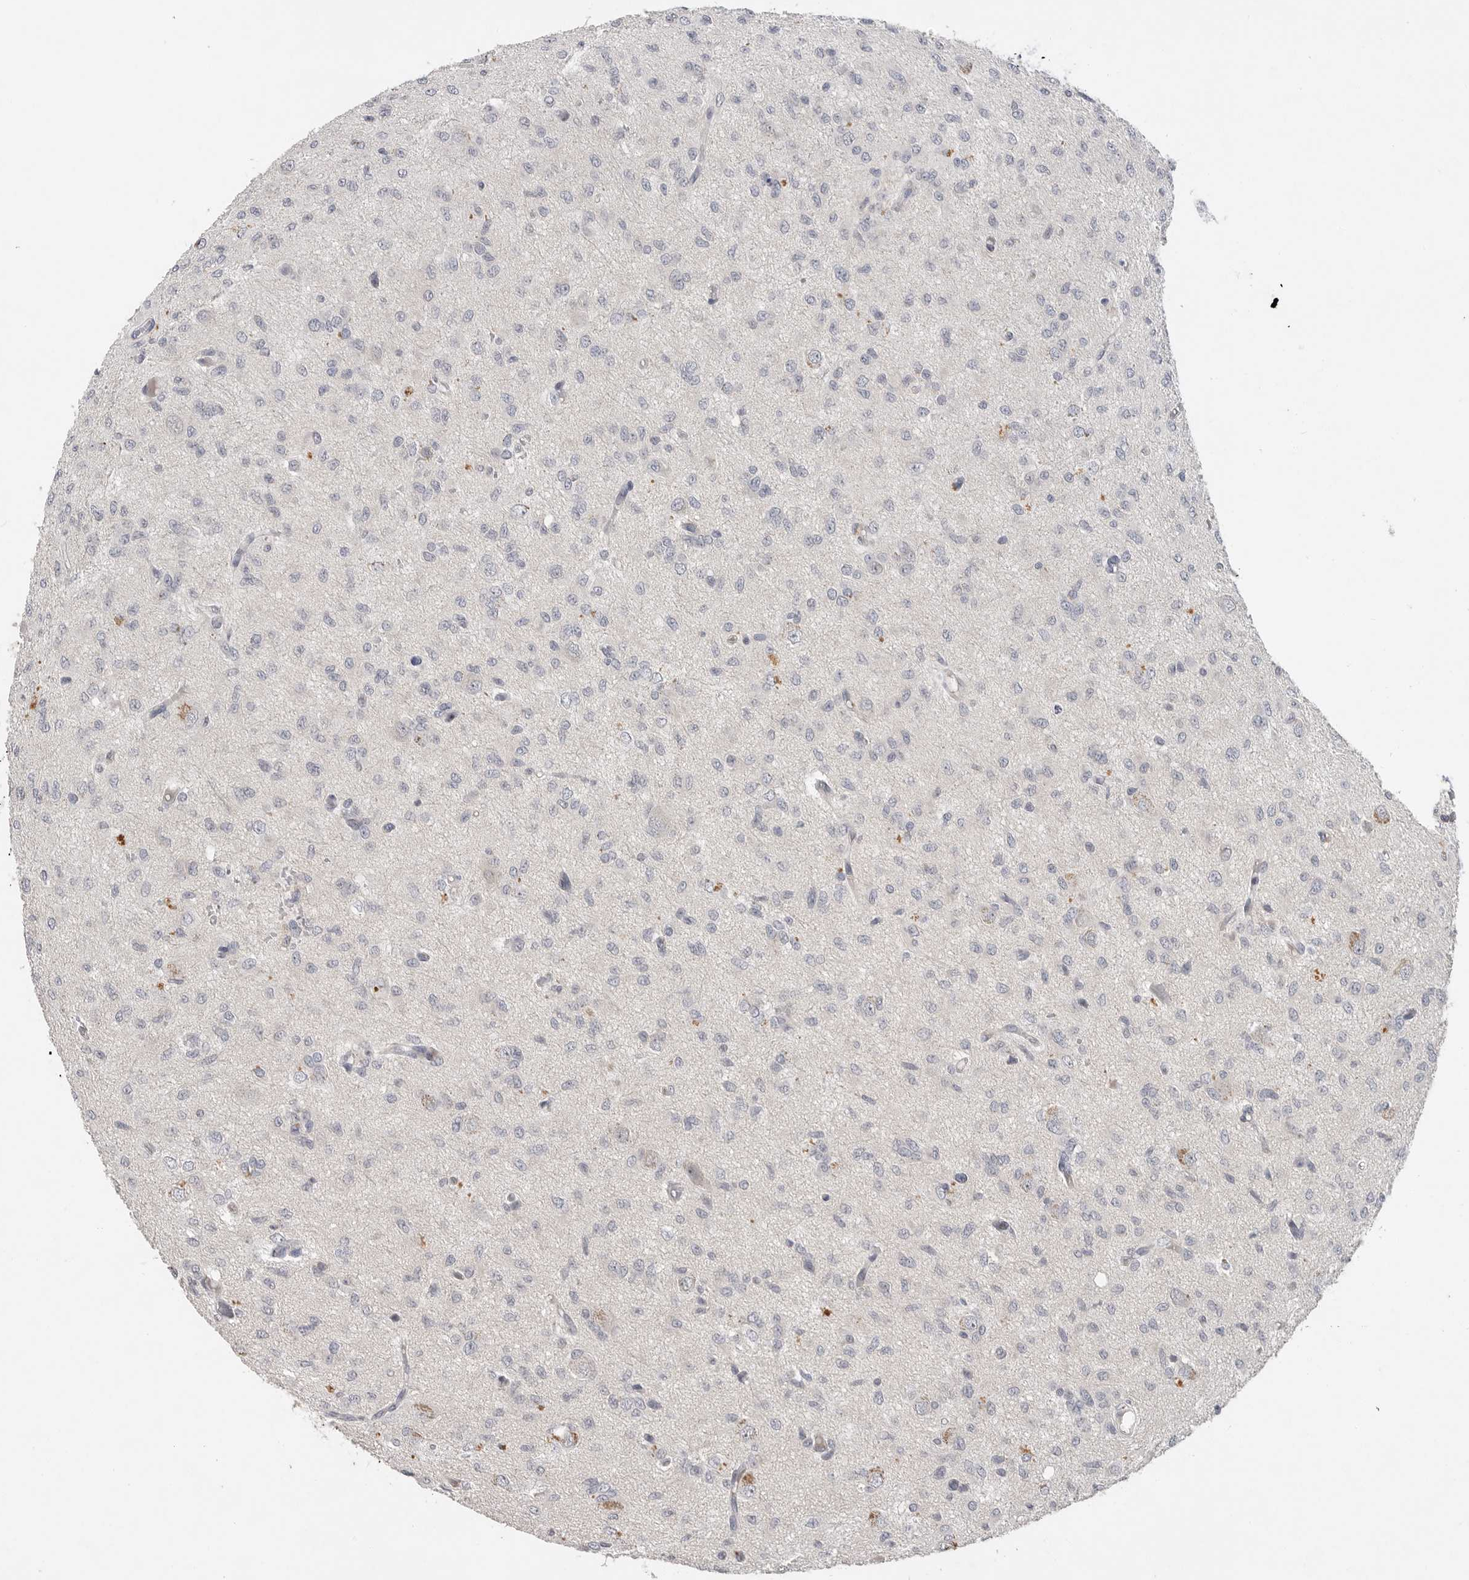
{"staining": {"intensity": "negative", "quantity": "none", "location": "none"}, "tissue": "glioma", "cell_type": "Tumor cells", "image_type": "cancer", "snomed": [{"axis": "morphology", "description": "Glioma, malignant, High grade"}, {"axis": "topography", "description": "Brain"}], "caption": "The image demonstrates no staining of tumor cells in glioma. Brightfield microscopy of IHC stained with DAB (brown) and hematoxylin (blue), captured at high magnification.", "gene": "ITGAD", "patient": {"sex": "female", "age": 59}}